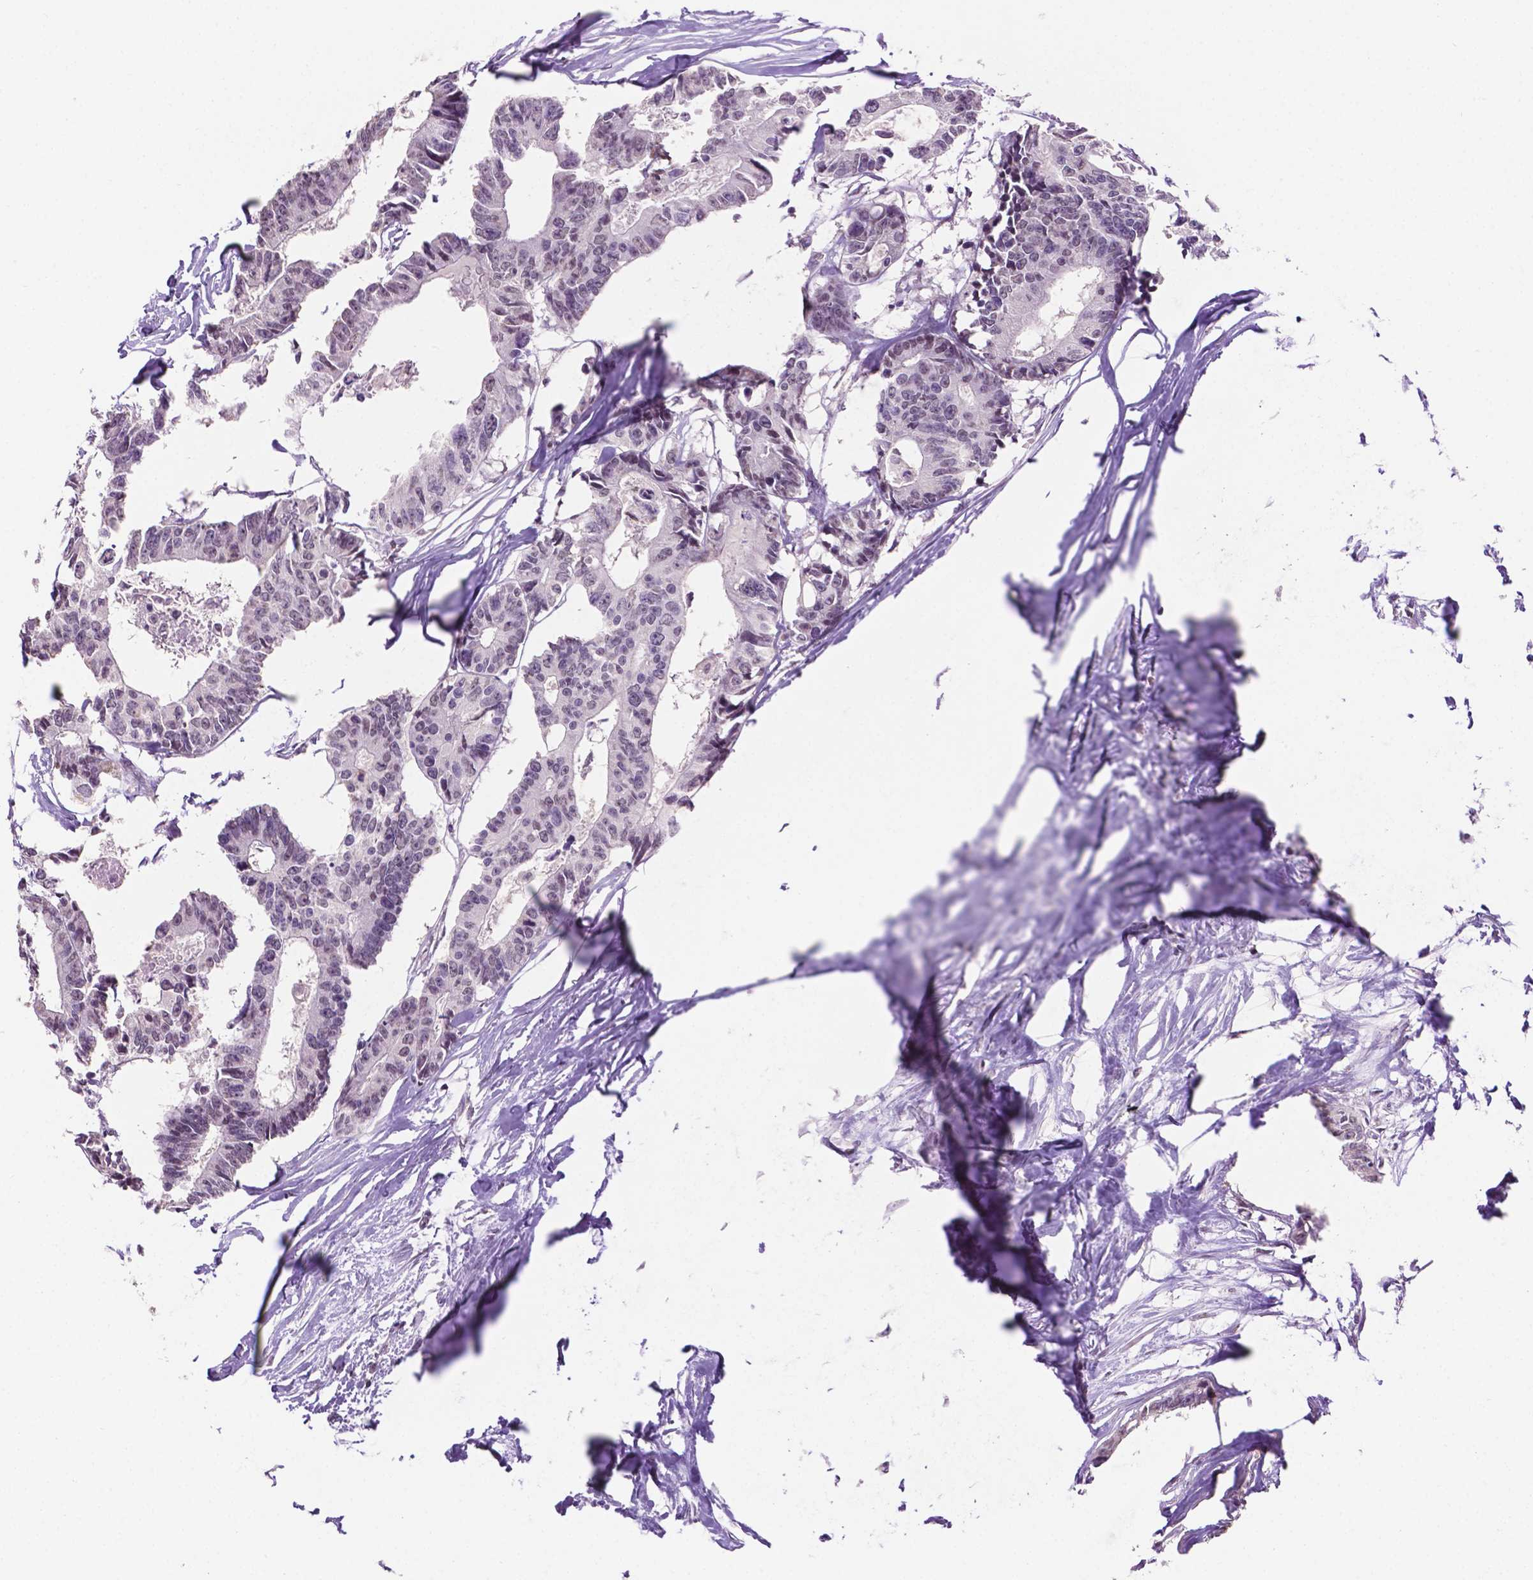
{"staining": {"intensity": "negative", "quantity": "none", "location": "none"}, "tissue": "colorectal cancer", "cell_type": "Tumor cells", "image_type": "cancer", "snomed": [{"axis": "morphology", "description": "Adenocarcinoma, NOS"}, {"axis": "topography", "description": "Rectum"}], "caption": "Tumor cells show no significant expression in colorectal cancer (adenocarcinoma).", "gene": "PTPN6", "patient": {"sex": "male", "age": 57}}